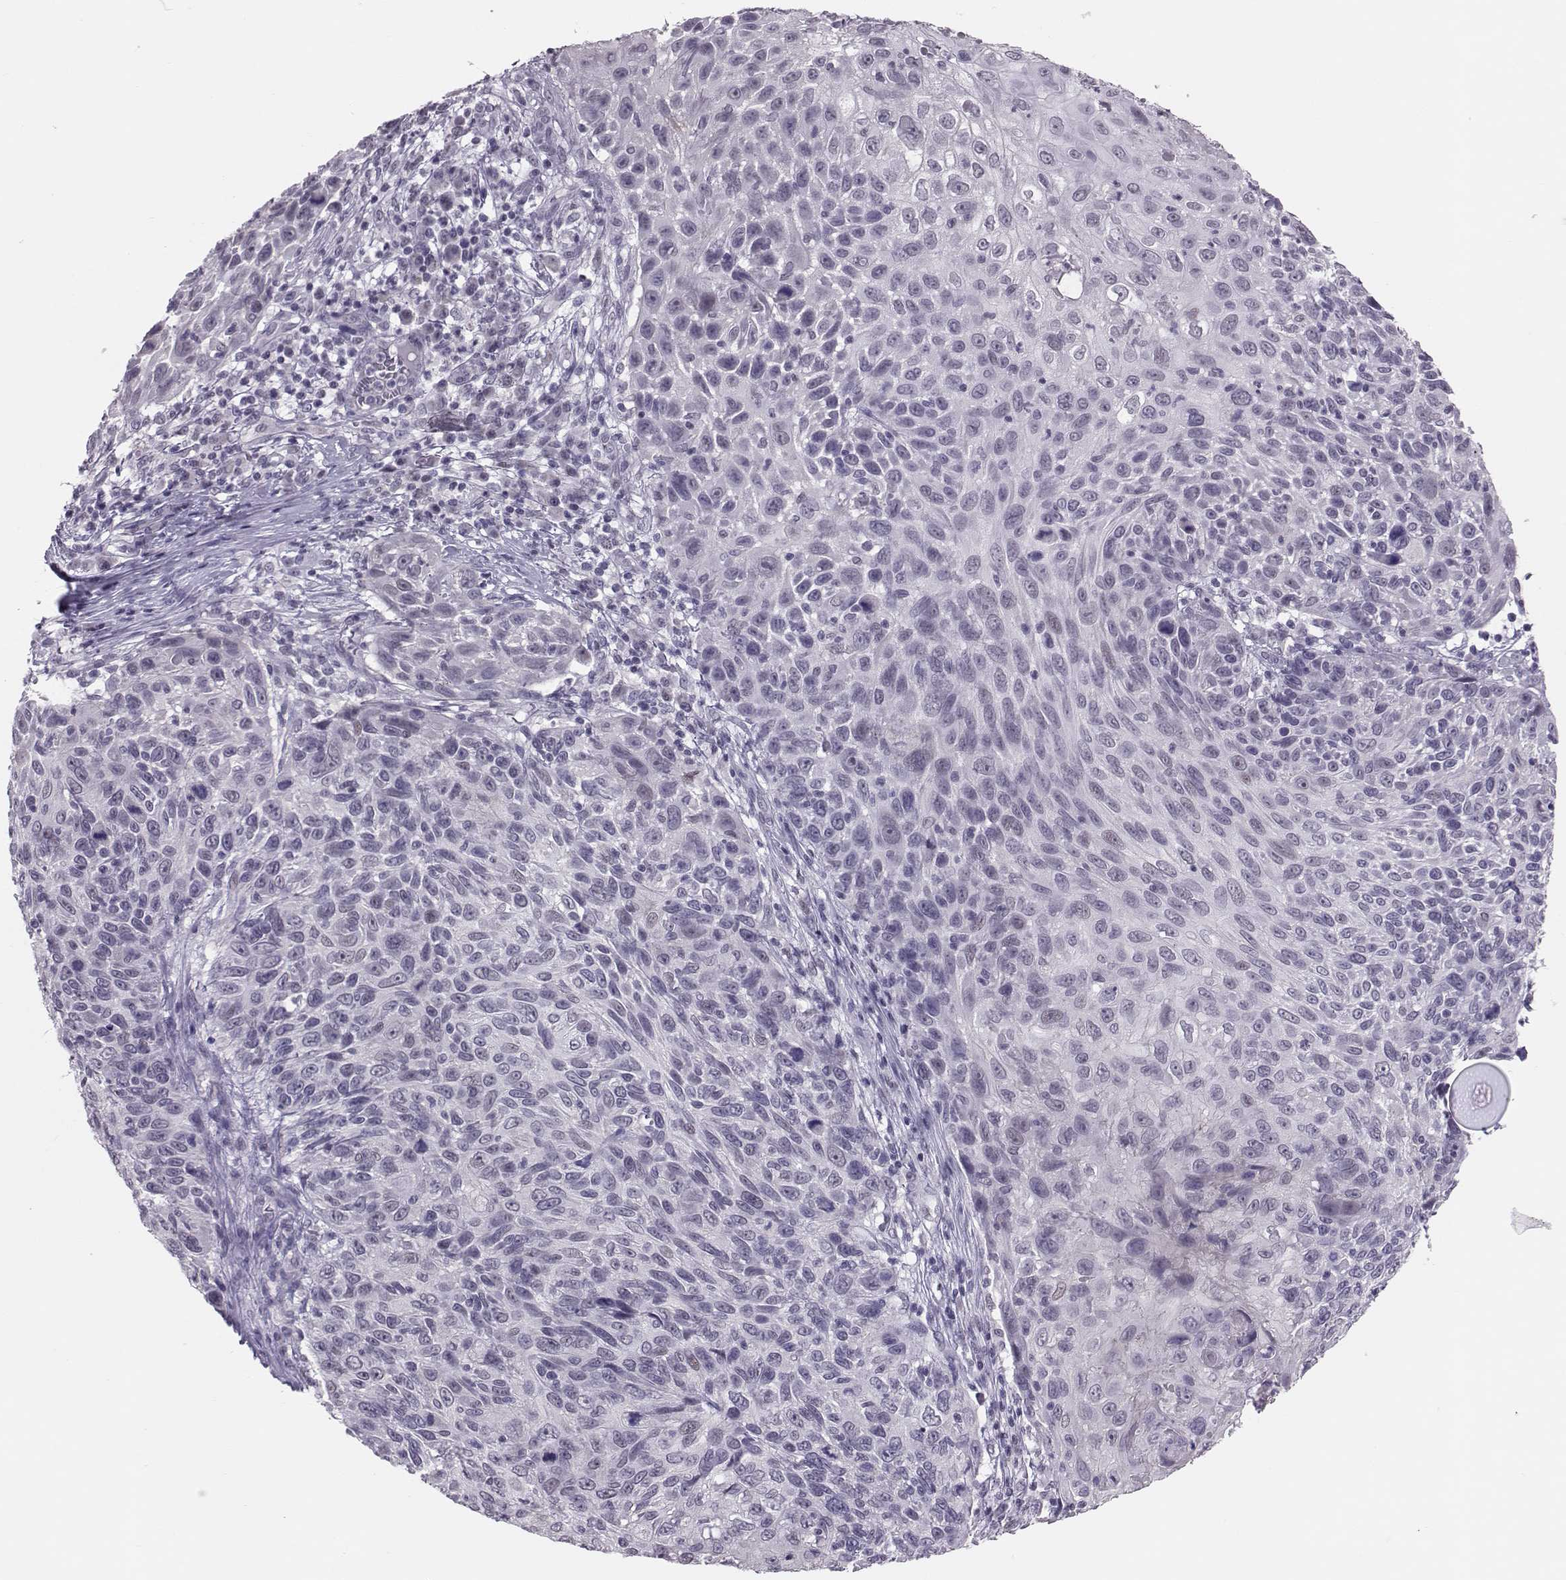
{"staining": {"intensity": "negative", "quantity": "none", "location": "none"}, "tissue": "skin cancer", "cell_type": "Tumor cells", "image_type": "cancer", "snomed": [{"axis": "morphology", "description": "Squamous cell carcinoma, NOS"}, {"axis": "topography", "description": "Skin"}], "caption": "There is no significant staining in tumor cells of skin cancer (squamous cell carcinoma).", "gene": "DNAAF1", "patient": {"sex": "male", "age": 92}}